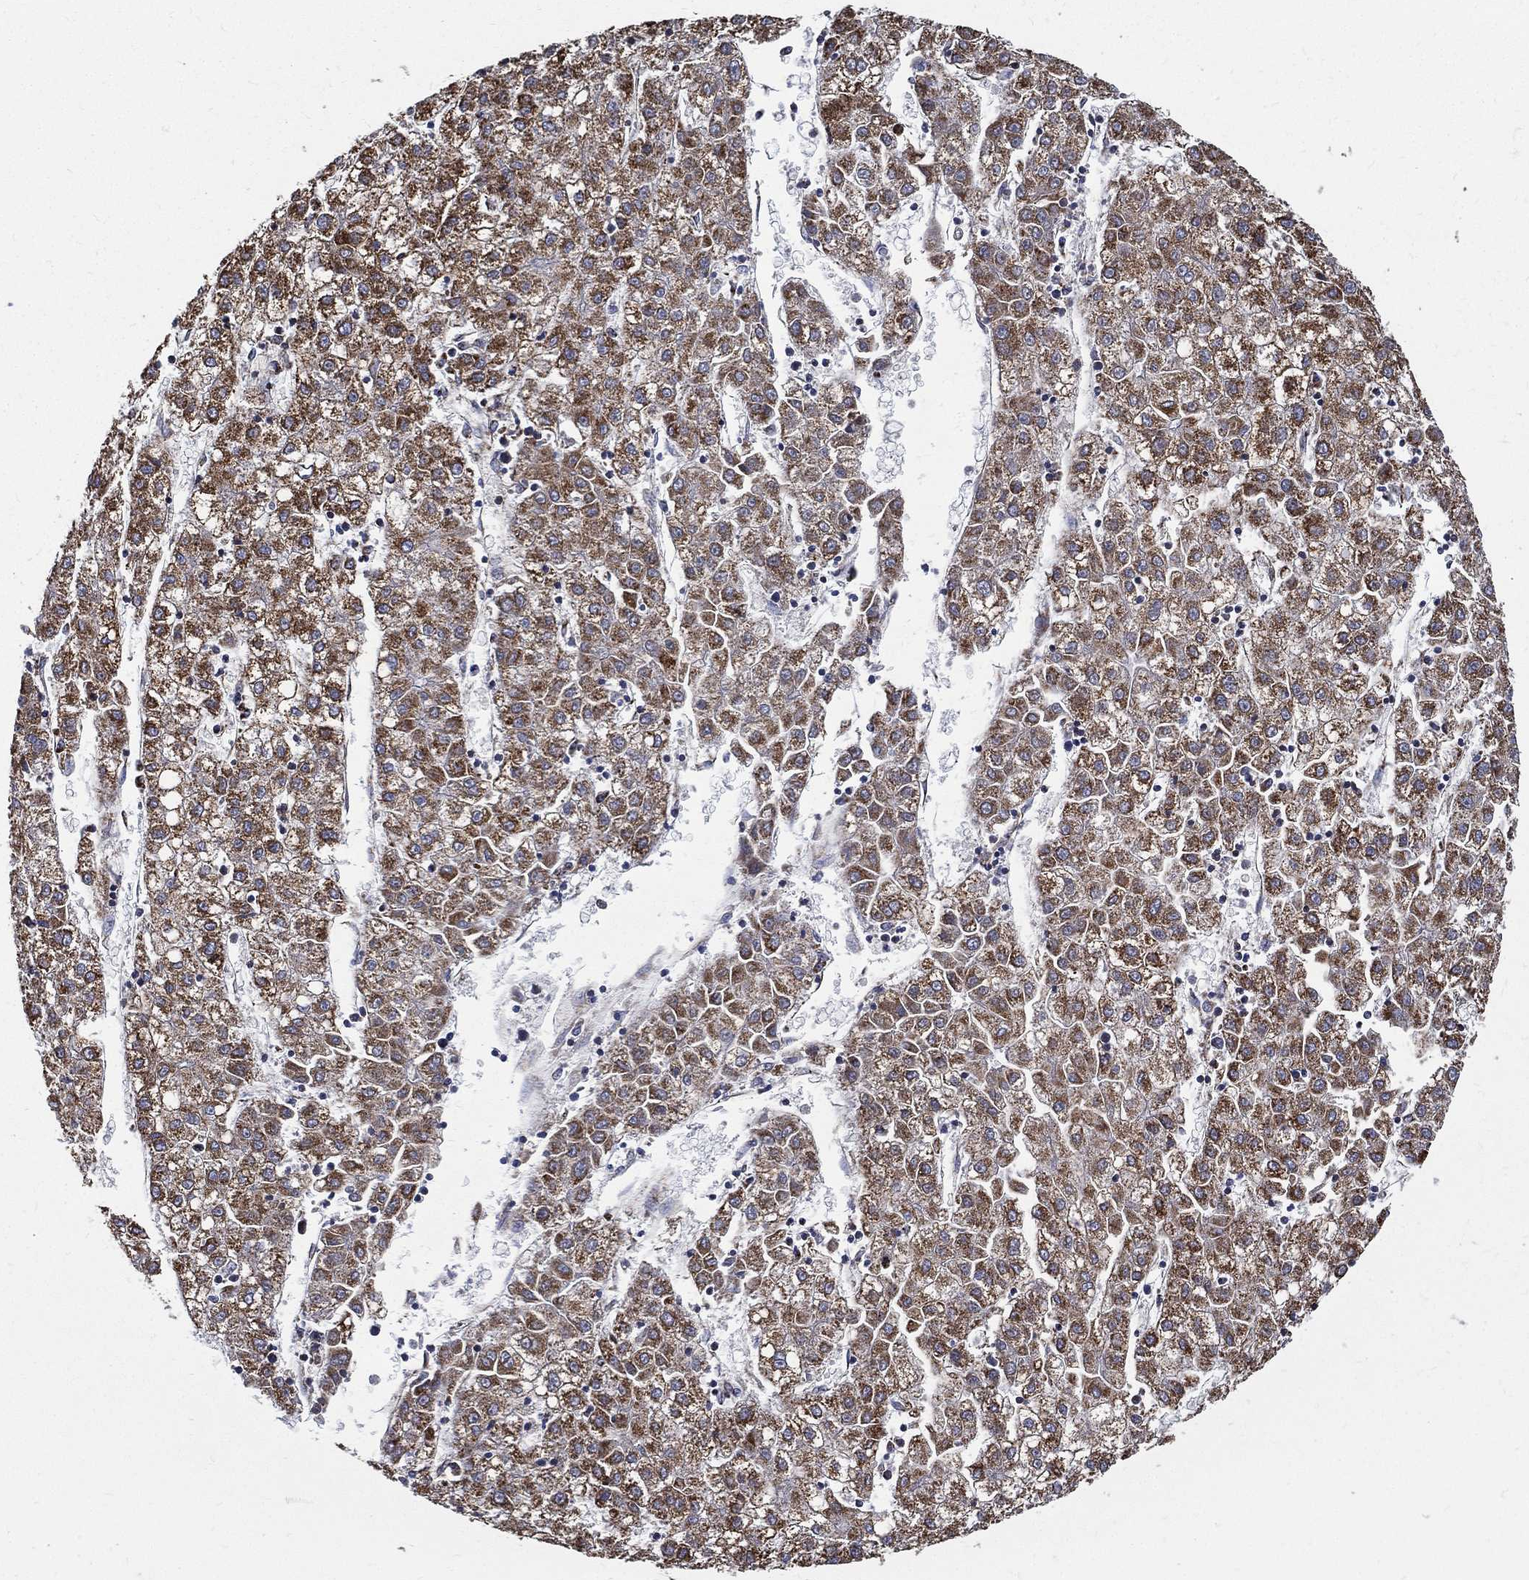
{"staining": {"intensity": "strong", "quantity": "25%-75%", "location": "cytoplasmic/membranous"}, "tissue": "liver cancer", "cell_type": "Tumor cells", "image_type": "cancer", "snomed": [{"axis": "morphology", "description": "Carcinoma, Hepatocellular, NOS"}, {"axis": "topography", "description": "Liver"}], "caption": "This is a histology image of immunohistochemistry staining of hepatocellular carcinoma (liver), which shows strong positivity in the cytoplasmic/membranous of tumor cells.", "gene": "NDUFAB1", "patient": {"sex": "male", "age": 72}}